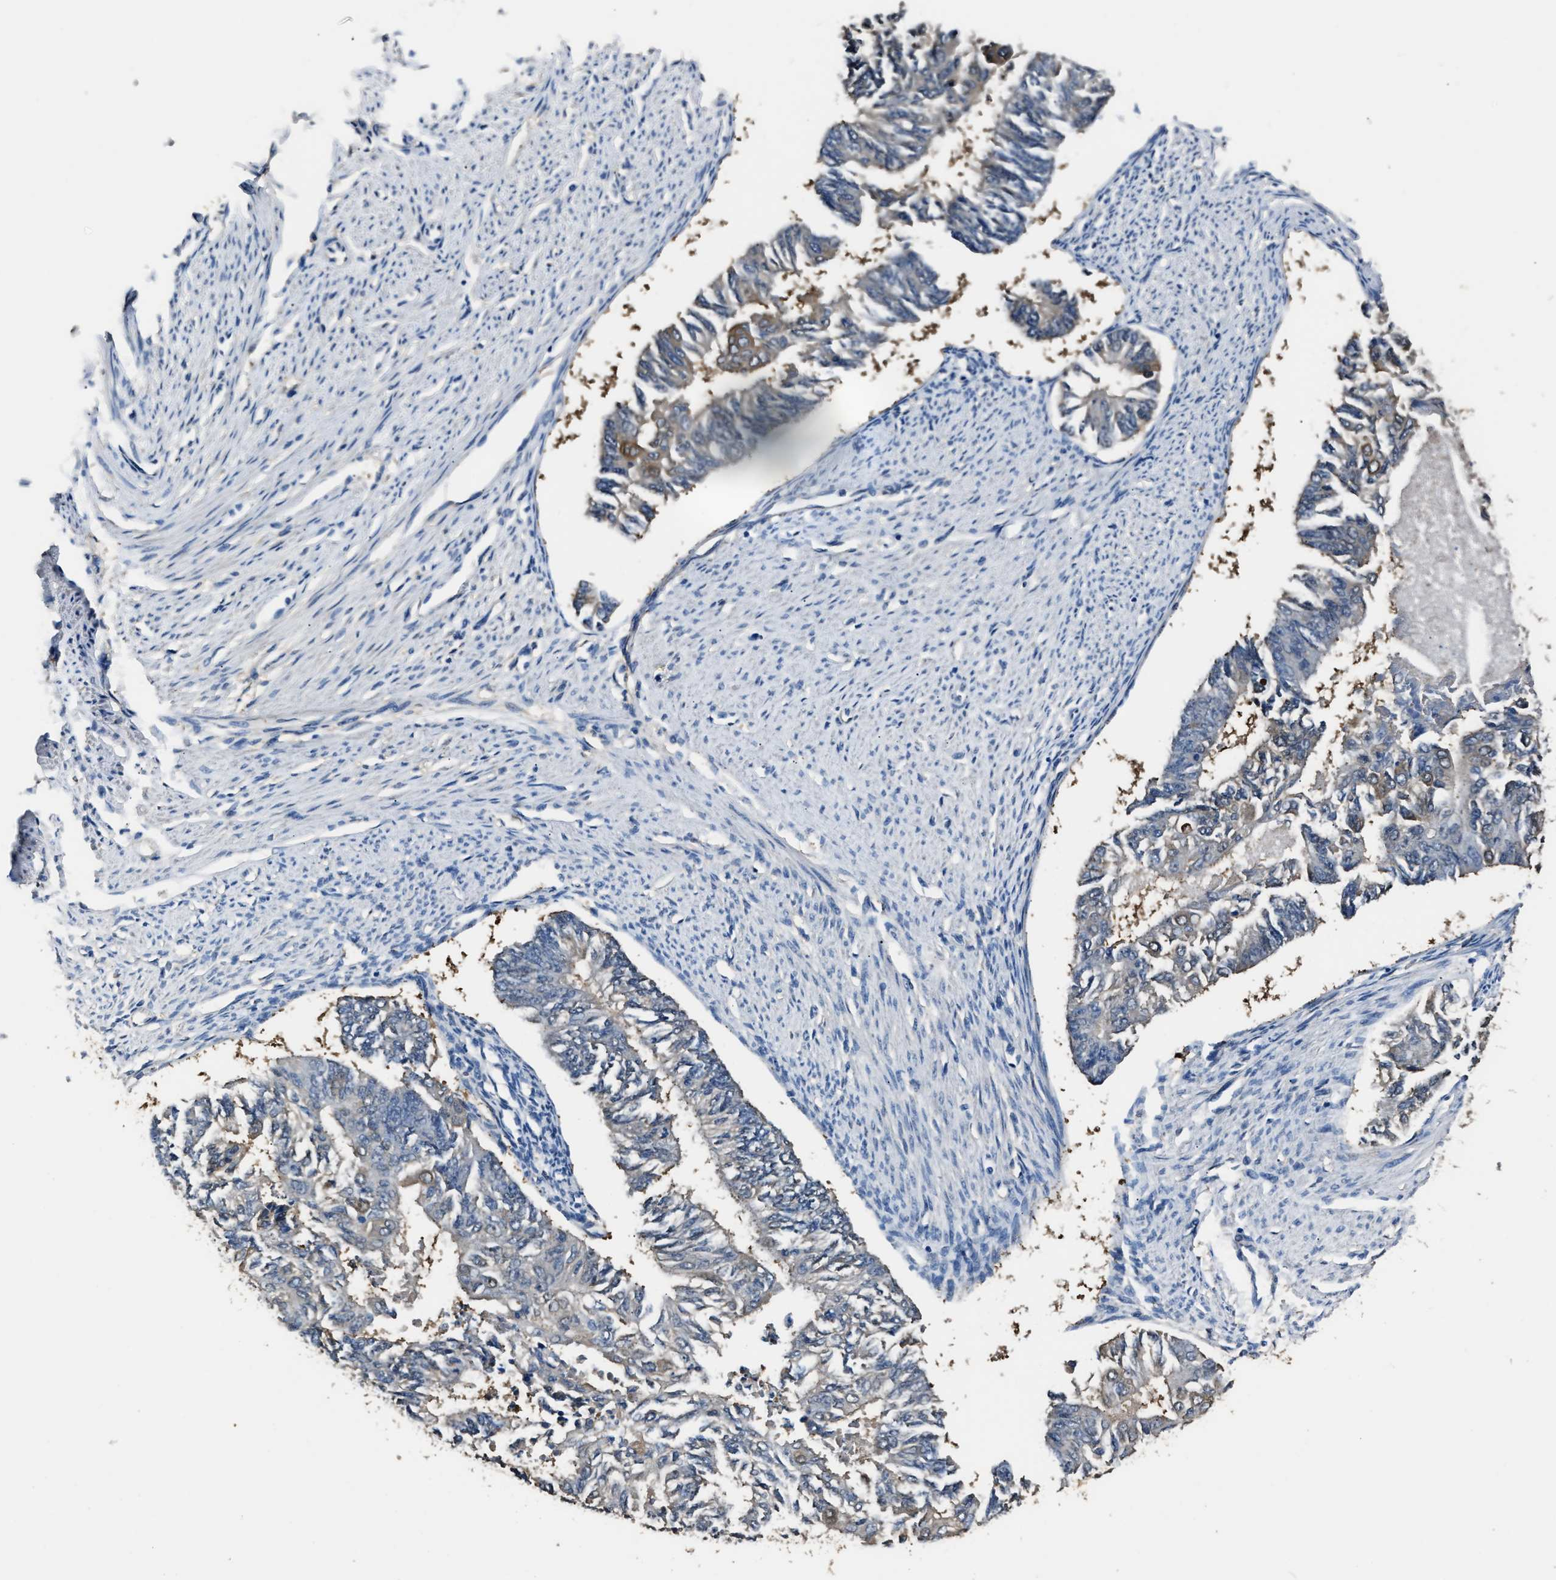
{"staining": {"intensity": "weak", "quantity": "<25%", "location": "cytoplasmic/membranous"}, "tissue": "endometrial cancer", "cell_type": "Tumor cells", "image_type": "cancer", "snomed": [{"axis": "morphology", "description": "Adenocarcinoma, NOS"}, {"axis": "topography", "description": "Endometrium"}], "caption": "Immunohistochemistry of human endometrial cancer reveals no expression in tumor cells.", "gene": "GSTP1", "patient": {"sex": "female", "age": 32}}